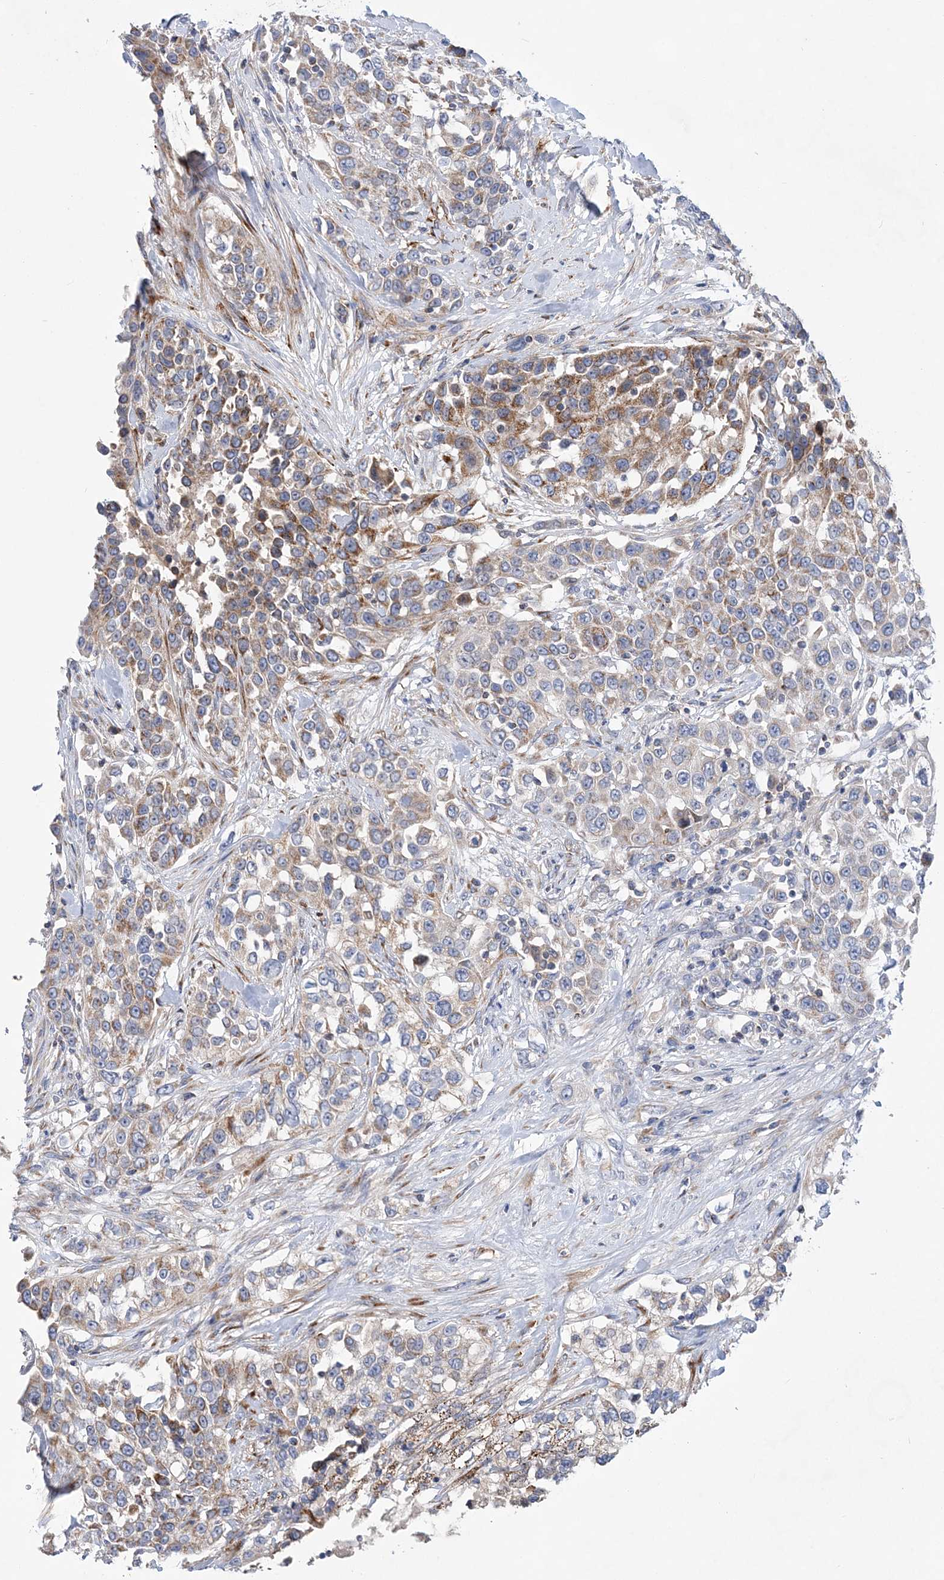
{"staining": {"intensity": "moderate", "quantity": ">75%", "location": "cytoplasmic/membranous"}, "tissue": "urothelial cancer", "cell_type": "Tumor cells", "image_type": "cancer", "snomed": [{"axis": "morphology", "description": "Urothelial carcinoma, High grade"}, {"axis": "topography", "description": "Urinary bladder"}], "caption": "Moderate cytoplasmic/membranous positivity is appreciated in about >75% of tumor cells in high-grade urothelial carcinoma.", "gene": "TRAPPC13", "patient": {"sex": "female", "age": 80}}